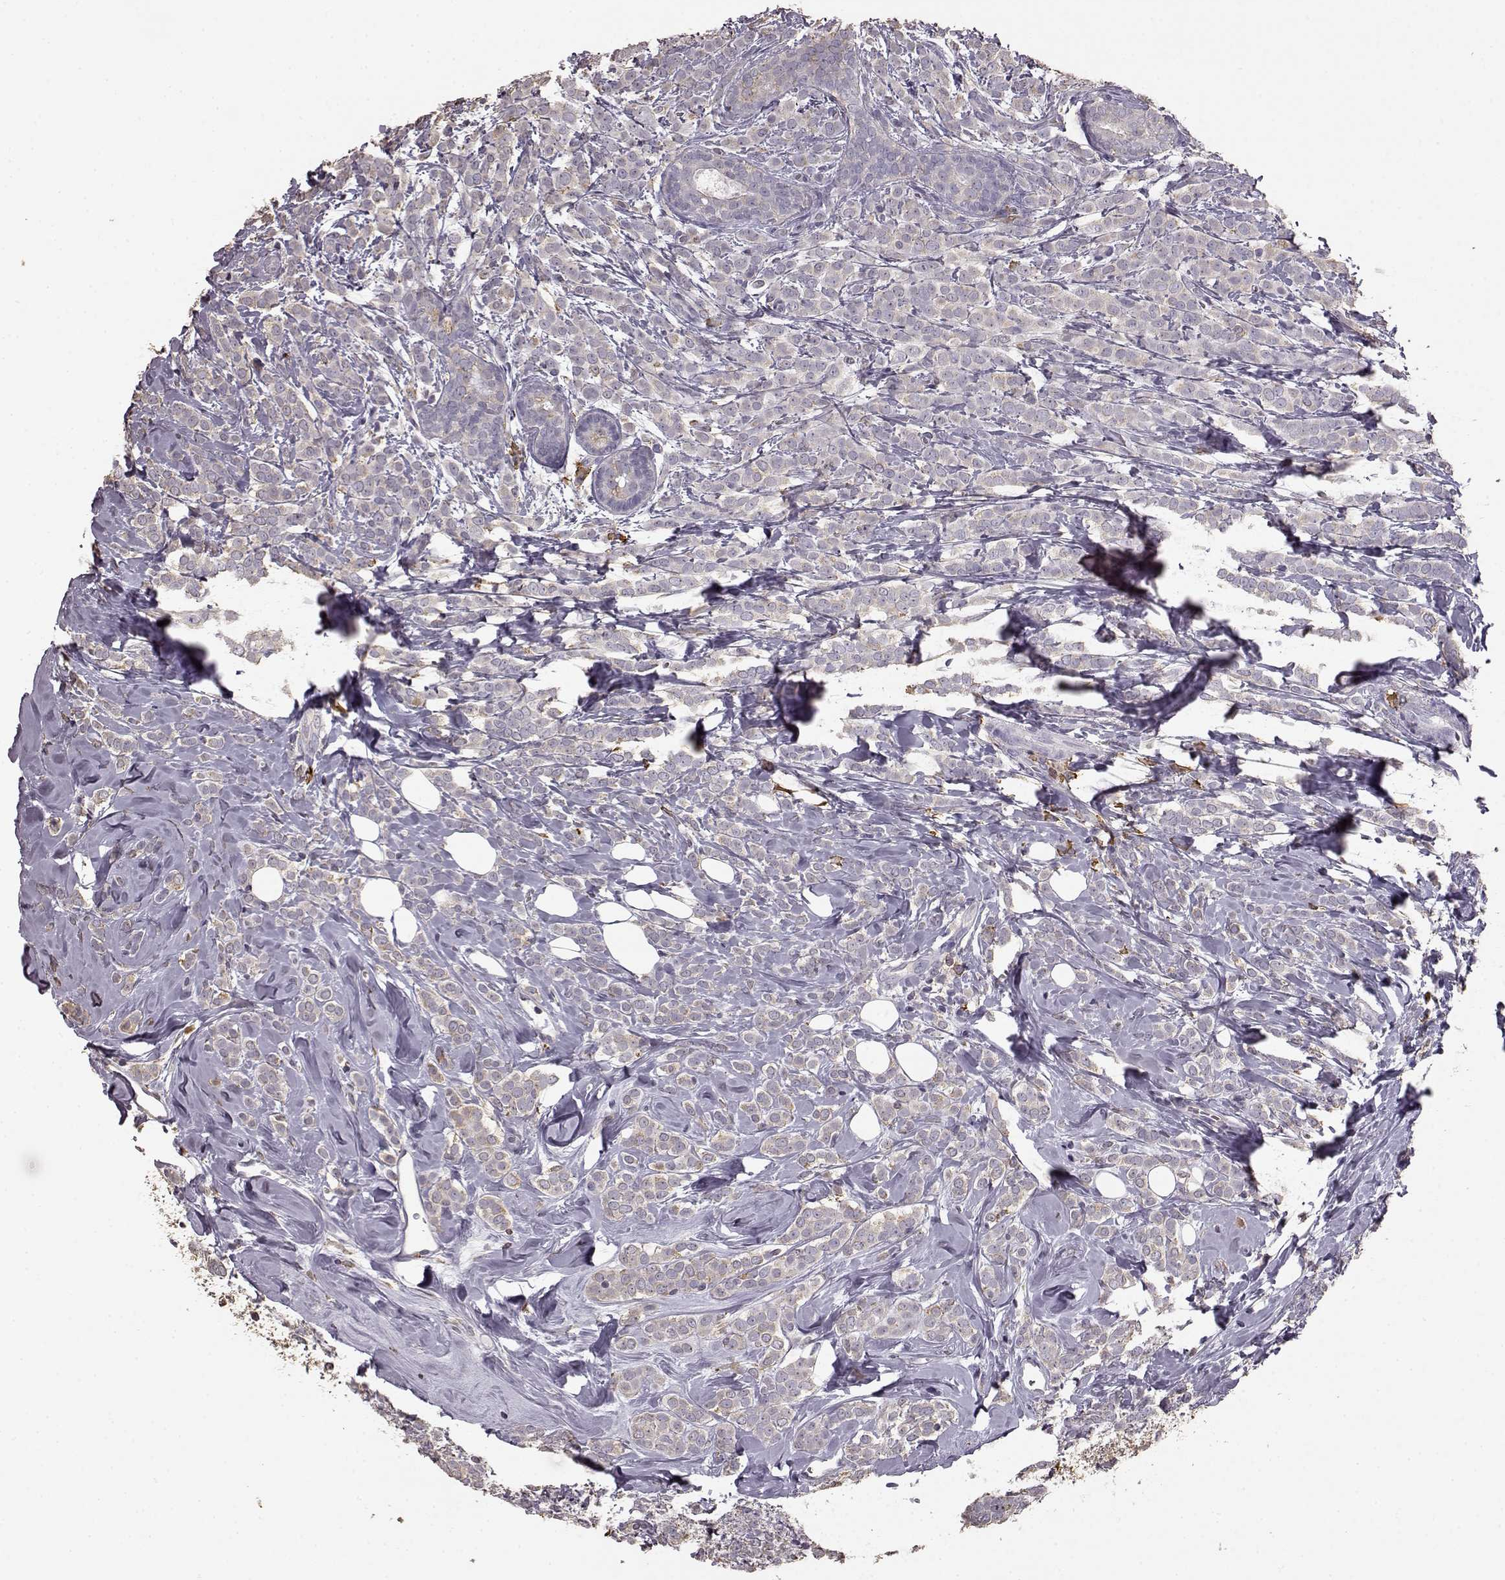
{"staining": {"intensity": "weak", "quantity": "<25%", "location": "cytoplasmic/membranous"}, "tissue": "breast cancer", "cell_type": "Tumor cells", "image_type": "cancer", "snomed": [{"axis": "morphology", "description": "Lobular carcinoma"}, {"axis": "topography", "description": "Breast"}], "caption": "A micrograph of human lobular carcinoma (breast) is negative for staining in tumor cells. (DAB (3,3'-diaminobenzidine) immunohistochemistry visualized using brightfield microscopy, high magnification).", "gene": "GABRG3", "patient": {"sex": "female", "age": 49}}